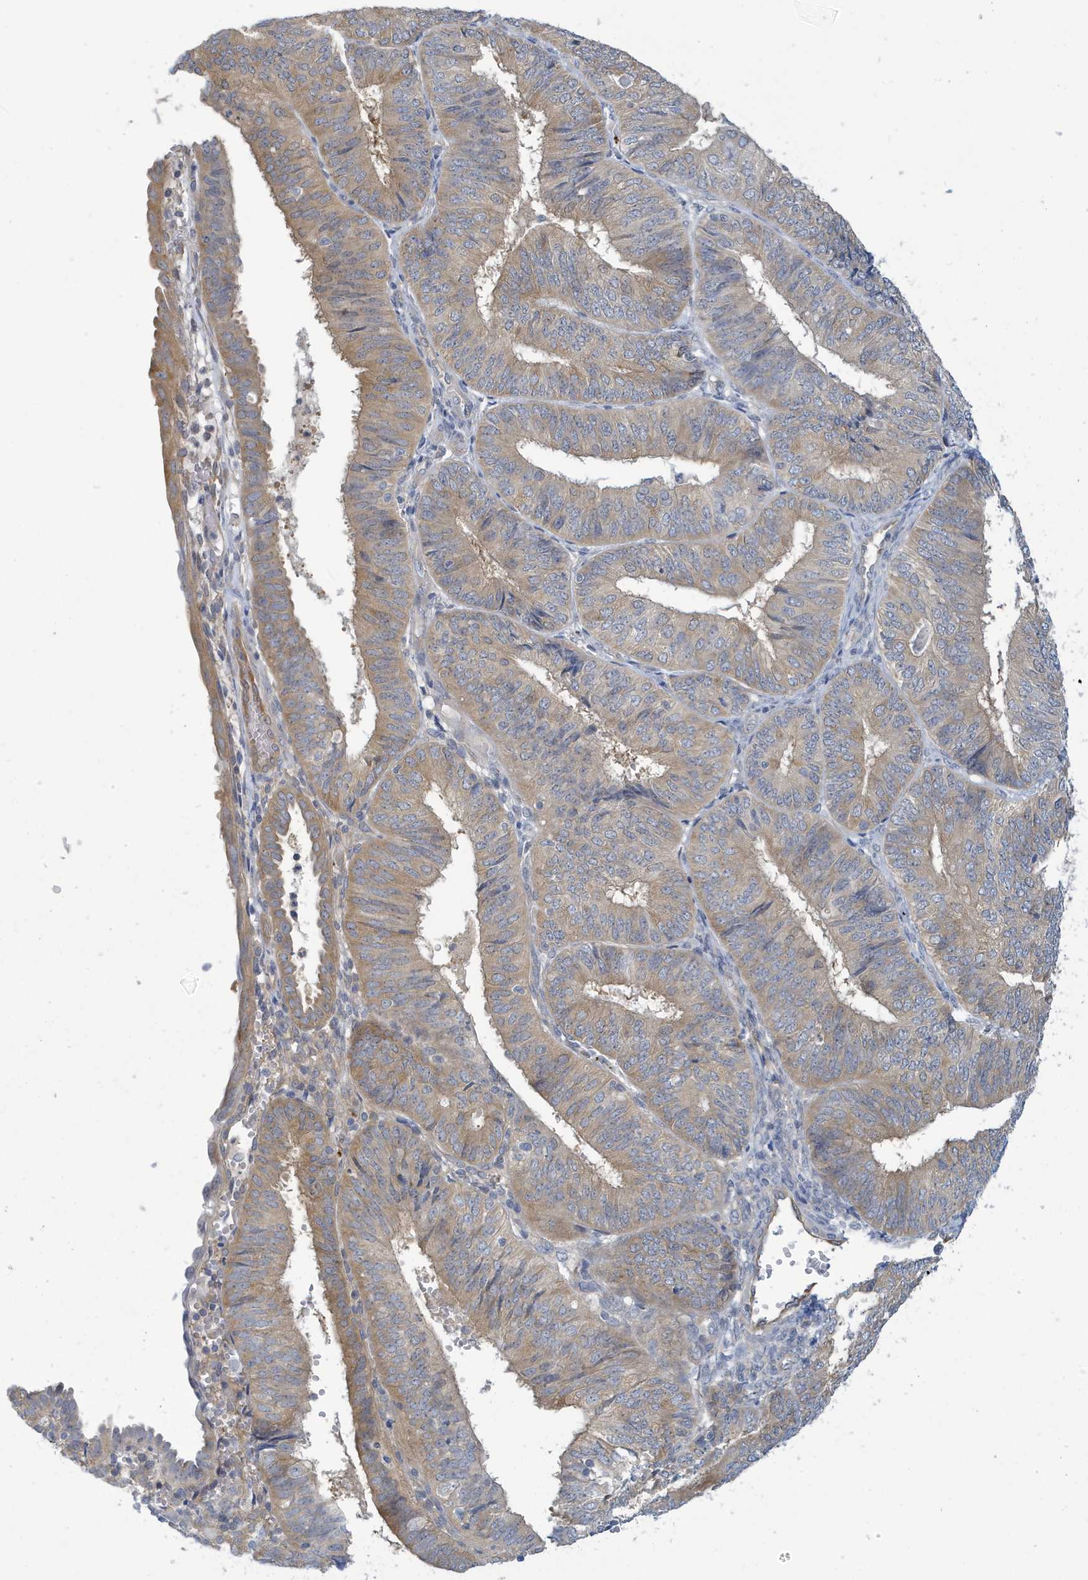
{"staining": {"intensity": "moderate", "quantity": "25%-75%", "location": "cytoplasmic/membranous"}, "tissue": "endometrial cancer", "cell_type": "Tumor cells", "image_type": "cancer", "snomed": [{"axis": "morphology", "description": "Adenocarcinoma, NOS"}, {"axis": "topography", "description": "Endometrium"}], "caption": "Immunohistochemistry of adenocarcinoma (endometrial) exhibits medium levels of moderate cytoplasmic/membranous expression in approximately 25%-75% of tumor cells.", "gene": "VTA1", "patient": {"sex": "female", "age": 58}}